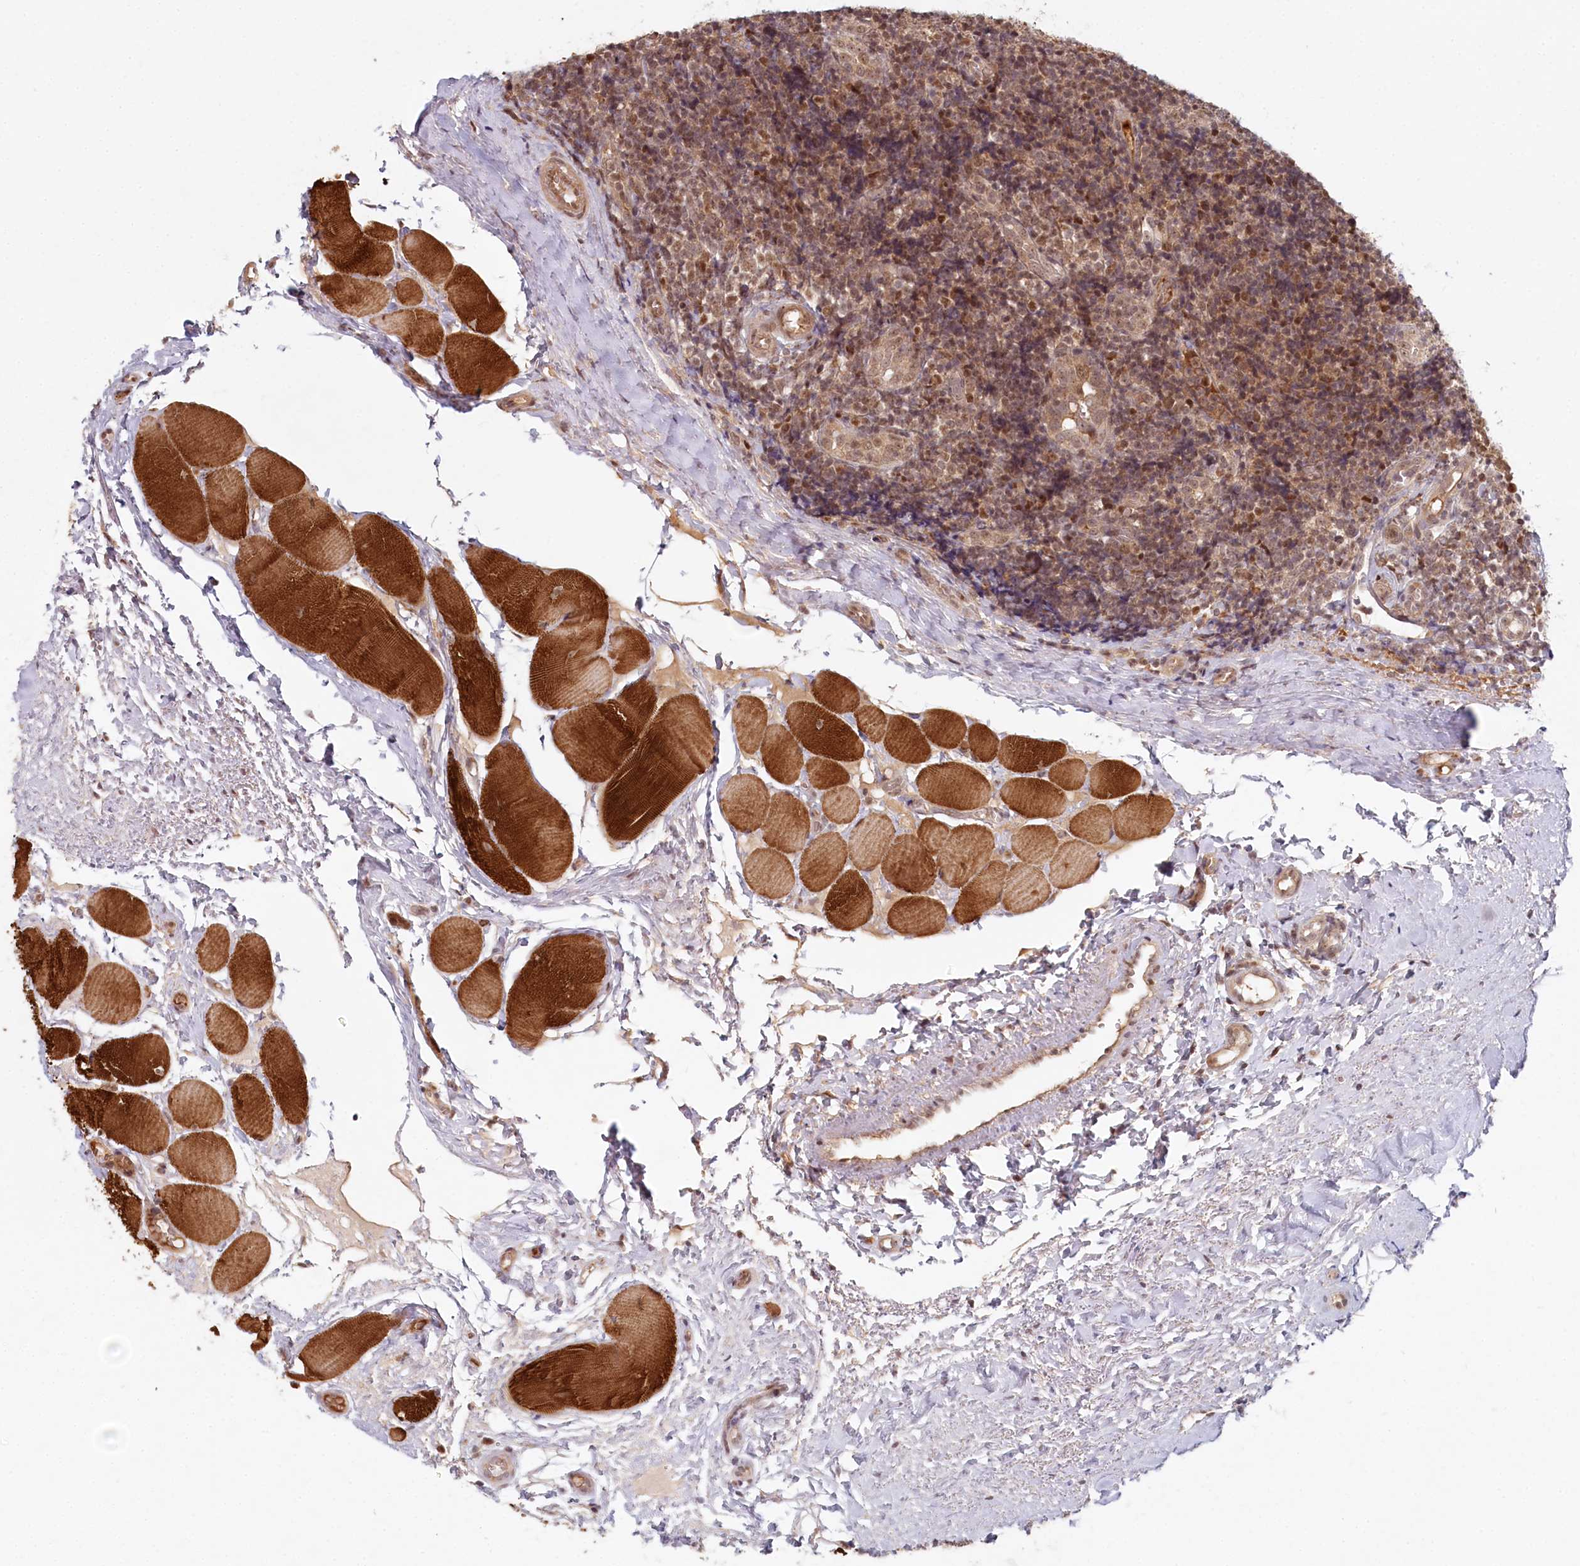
{"staining": {"intensity": "moderate", "quantity": ">75%", "location": "cytoplasmic/membranous,nuclear"}, "tissue": "tonsil", "cell_type": "Germinal center cells", "image_type": "normal", "snomed": [{"axis": "morphology", "description": "Normal tissue, NOS"}, {"axis": "topography", "description": "Tonsil"}], "caption": "Immunohistochemical staining of unremarkable human tonsil exhibits medium levels of moderate cytoplasmic/membranous,nuclear positivity in approximately >75% of germinal center cells. Using DAB (3,3'-diaminobenzidine) (brown) and hematoxylin (blue) stains, captured at high magnification using brightfield microscopy.", "gene": "WAPL", "patient": {"sex": "female", "age": 19}}